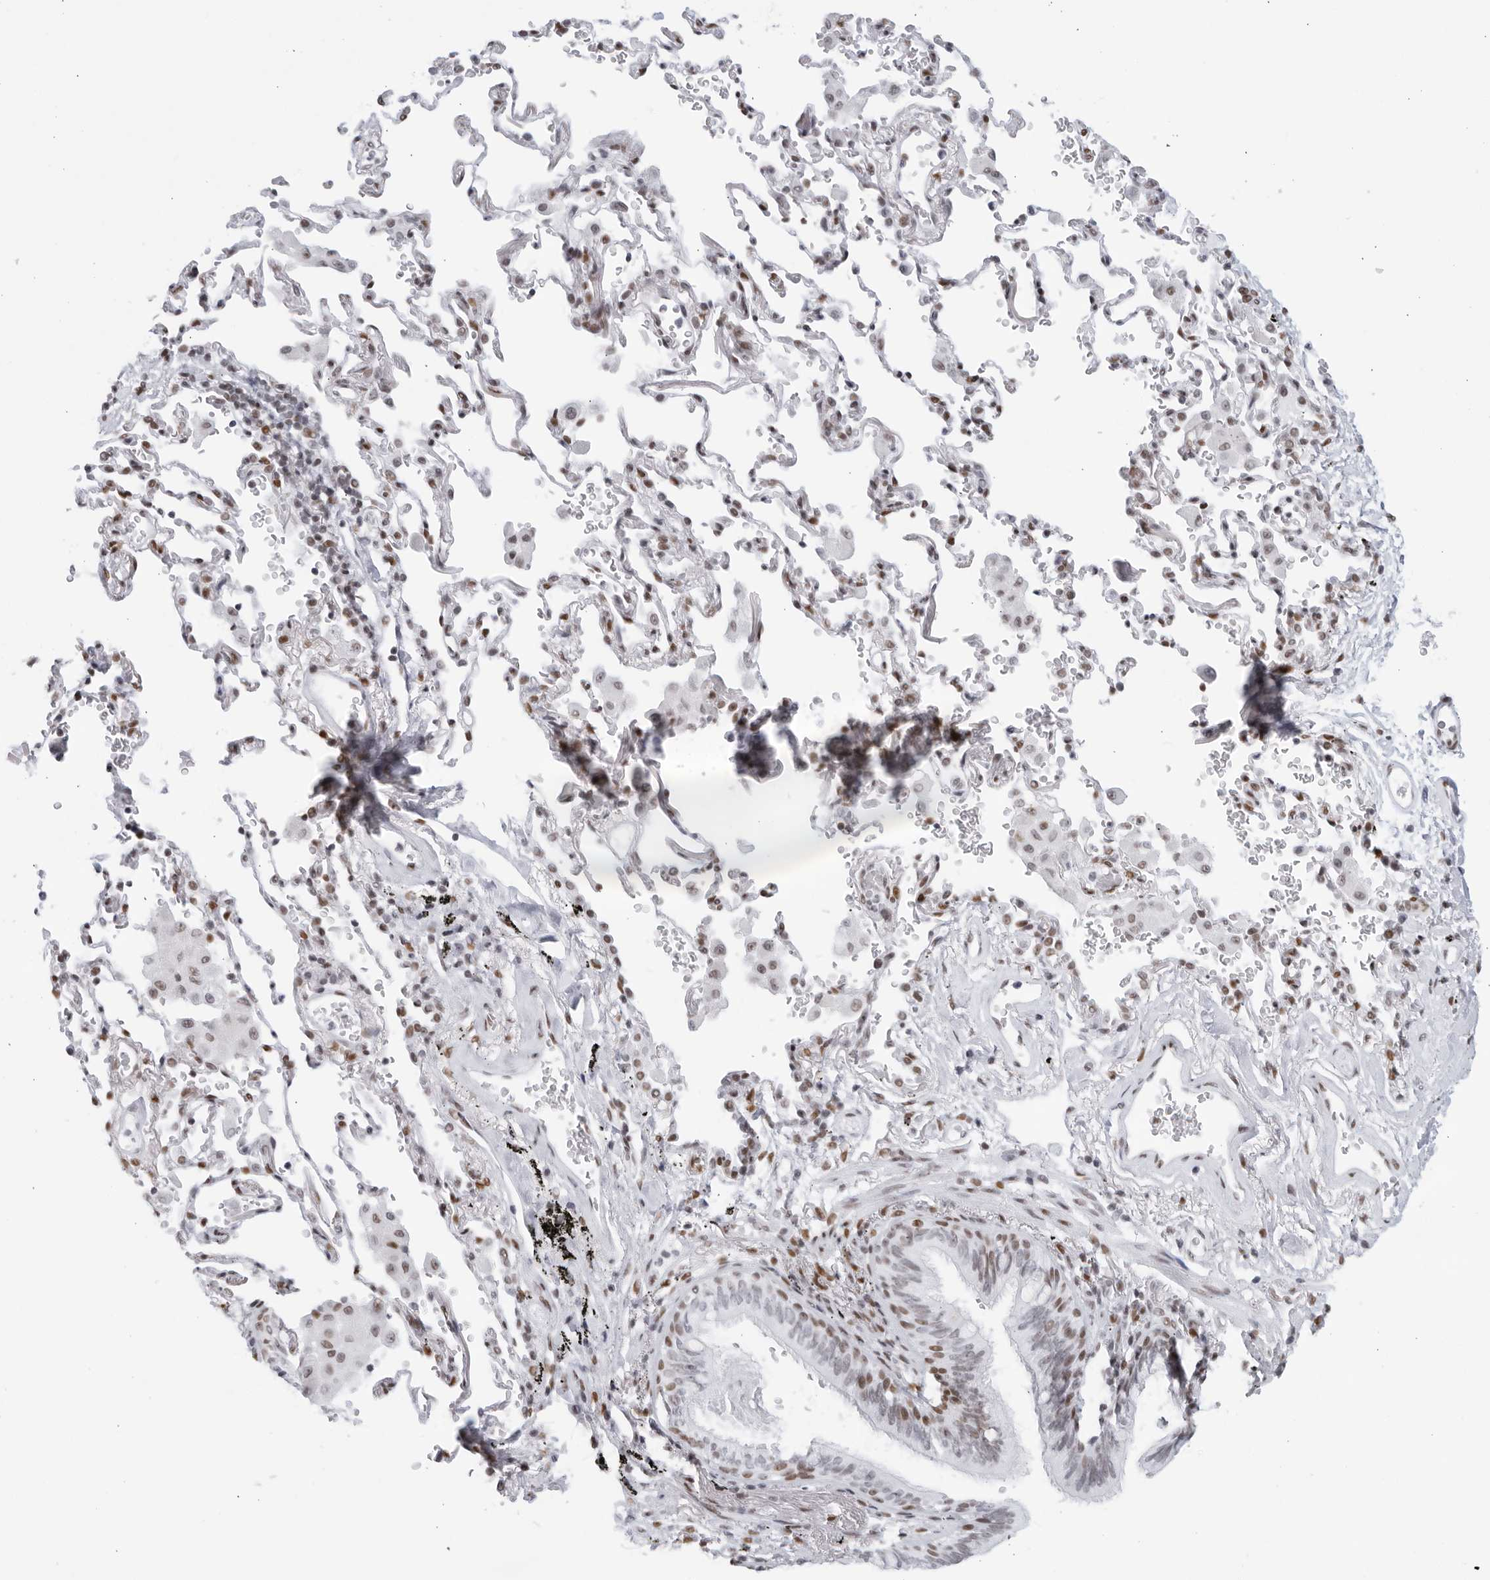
{"staining": {"intensity": "moderate", "quantity": "25%-75%", "location": "nuclear"}, "tissue": "bronchus", "cell_type": "Respiratory epithelial cells", "image_type": "normal", "snomed": [{"axis": "morphology", "description": "Normal tissue, NOS"}, {"axis": "morphology", "description": "Inflammation, NOS"}, {"axis": "topography", "description": "Bronchus"}], "caption": "IHC (DAB (3,3'-diaminobenzidine)) staining of benign human bronchus shows moderate nuclear protein expression in about 25%-75% of respiratory epithelial cells.", "gene": "HP1BP3", "patient": {"sex": "male", "age": 69}}